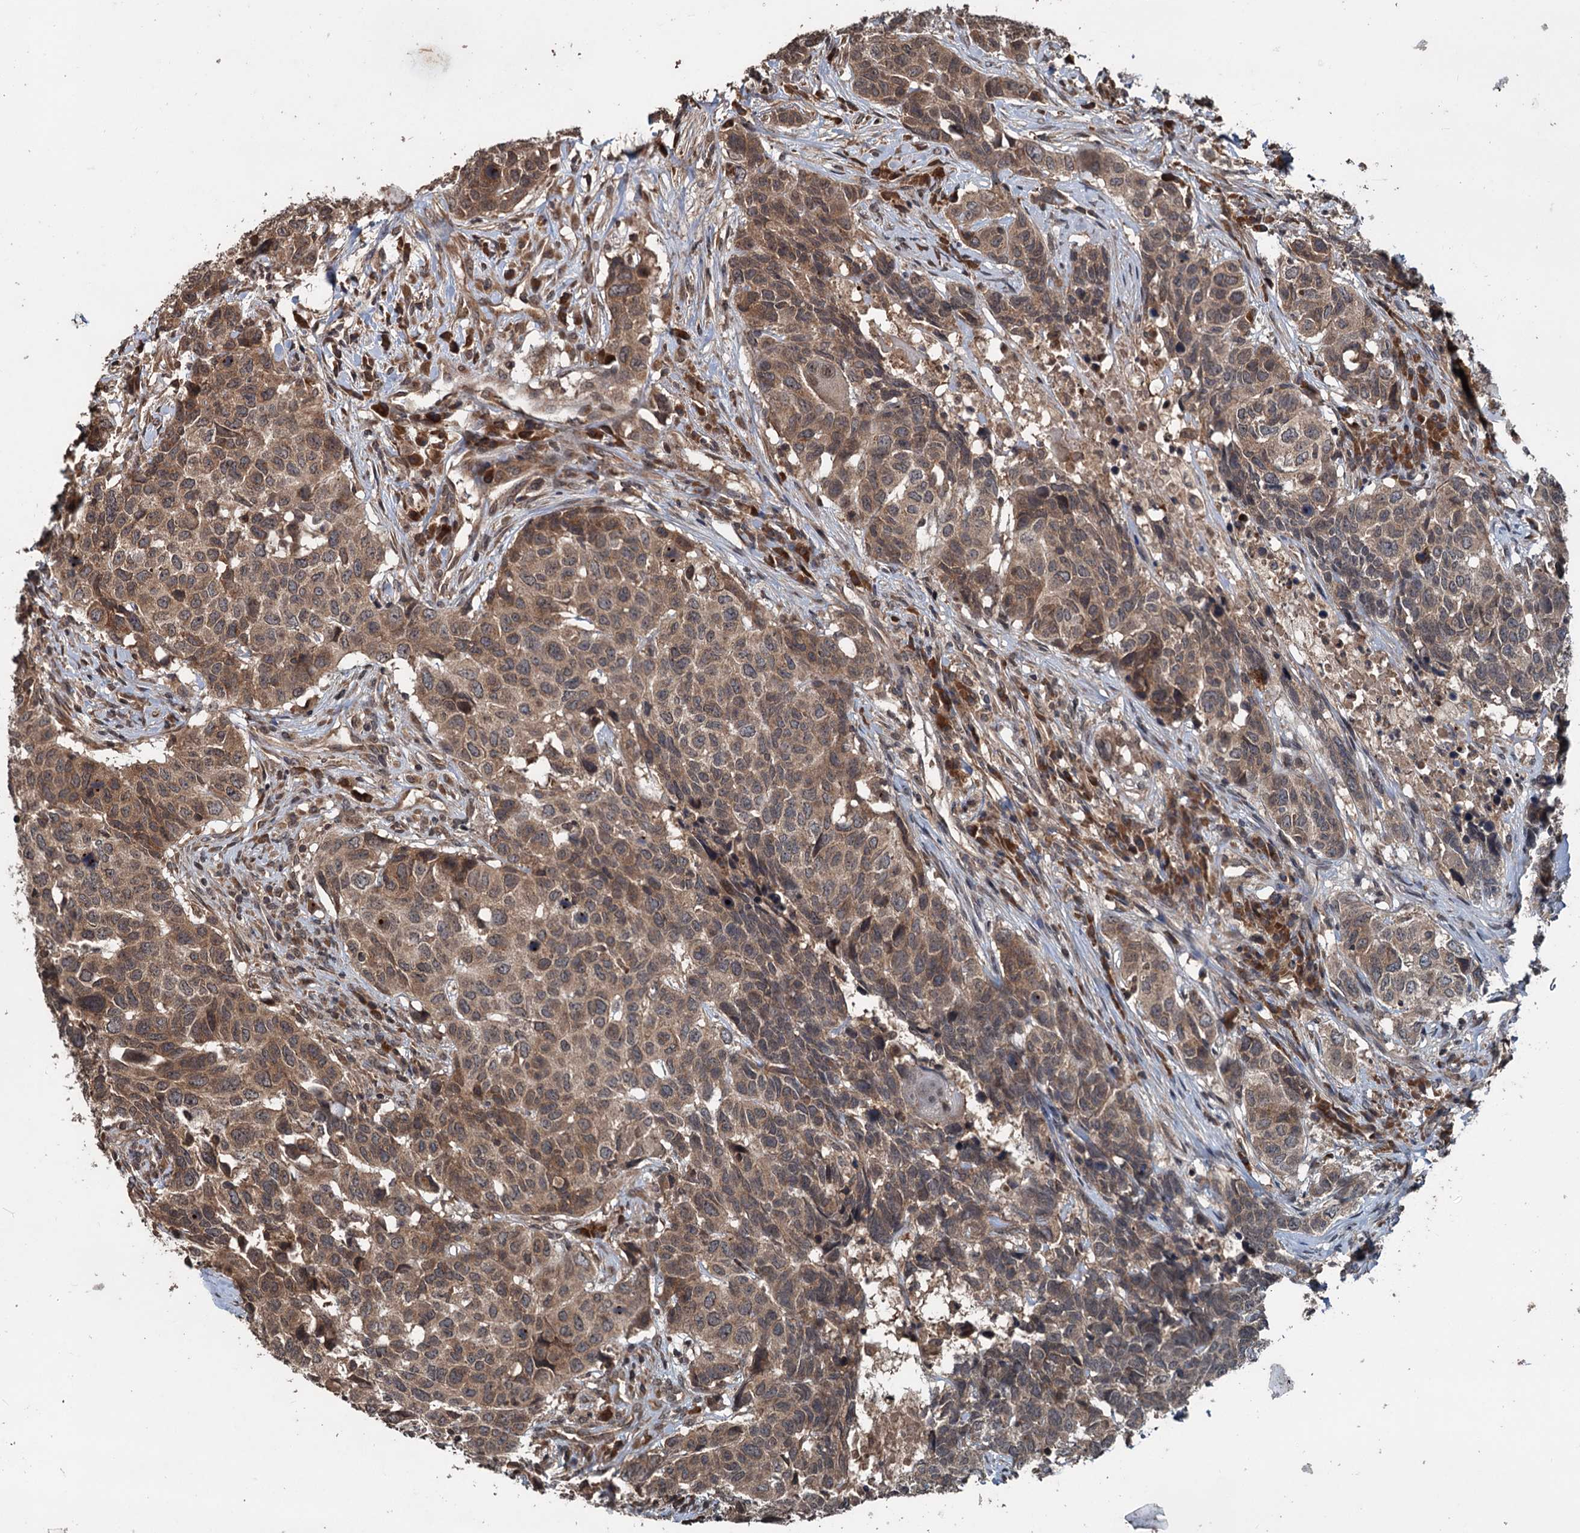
{"staining": {"intensity": "moderate", "quantity": ">75%", "location": "cytoplasmic/membranous"}, "tissue": "head and neck cancer", "cell_type": "Tumor cells", "image_type": "cancer", "snomed": [{"axis": "morphology", "description": "Squamous cell carcinoma, NOS"}, {"axis": "topography", "description": "Head-Neck"}], "caption": "Immunohistochemistry of human head and neck cancer reveals medium levels of moderate cytoplasmic/membranous staining in approximately >75% of tumor cells.", "gene": "N4BP2L2", "patient": {"sex": "male", "age": 66}}